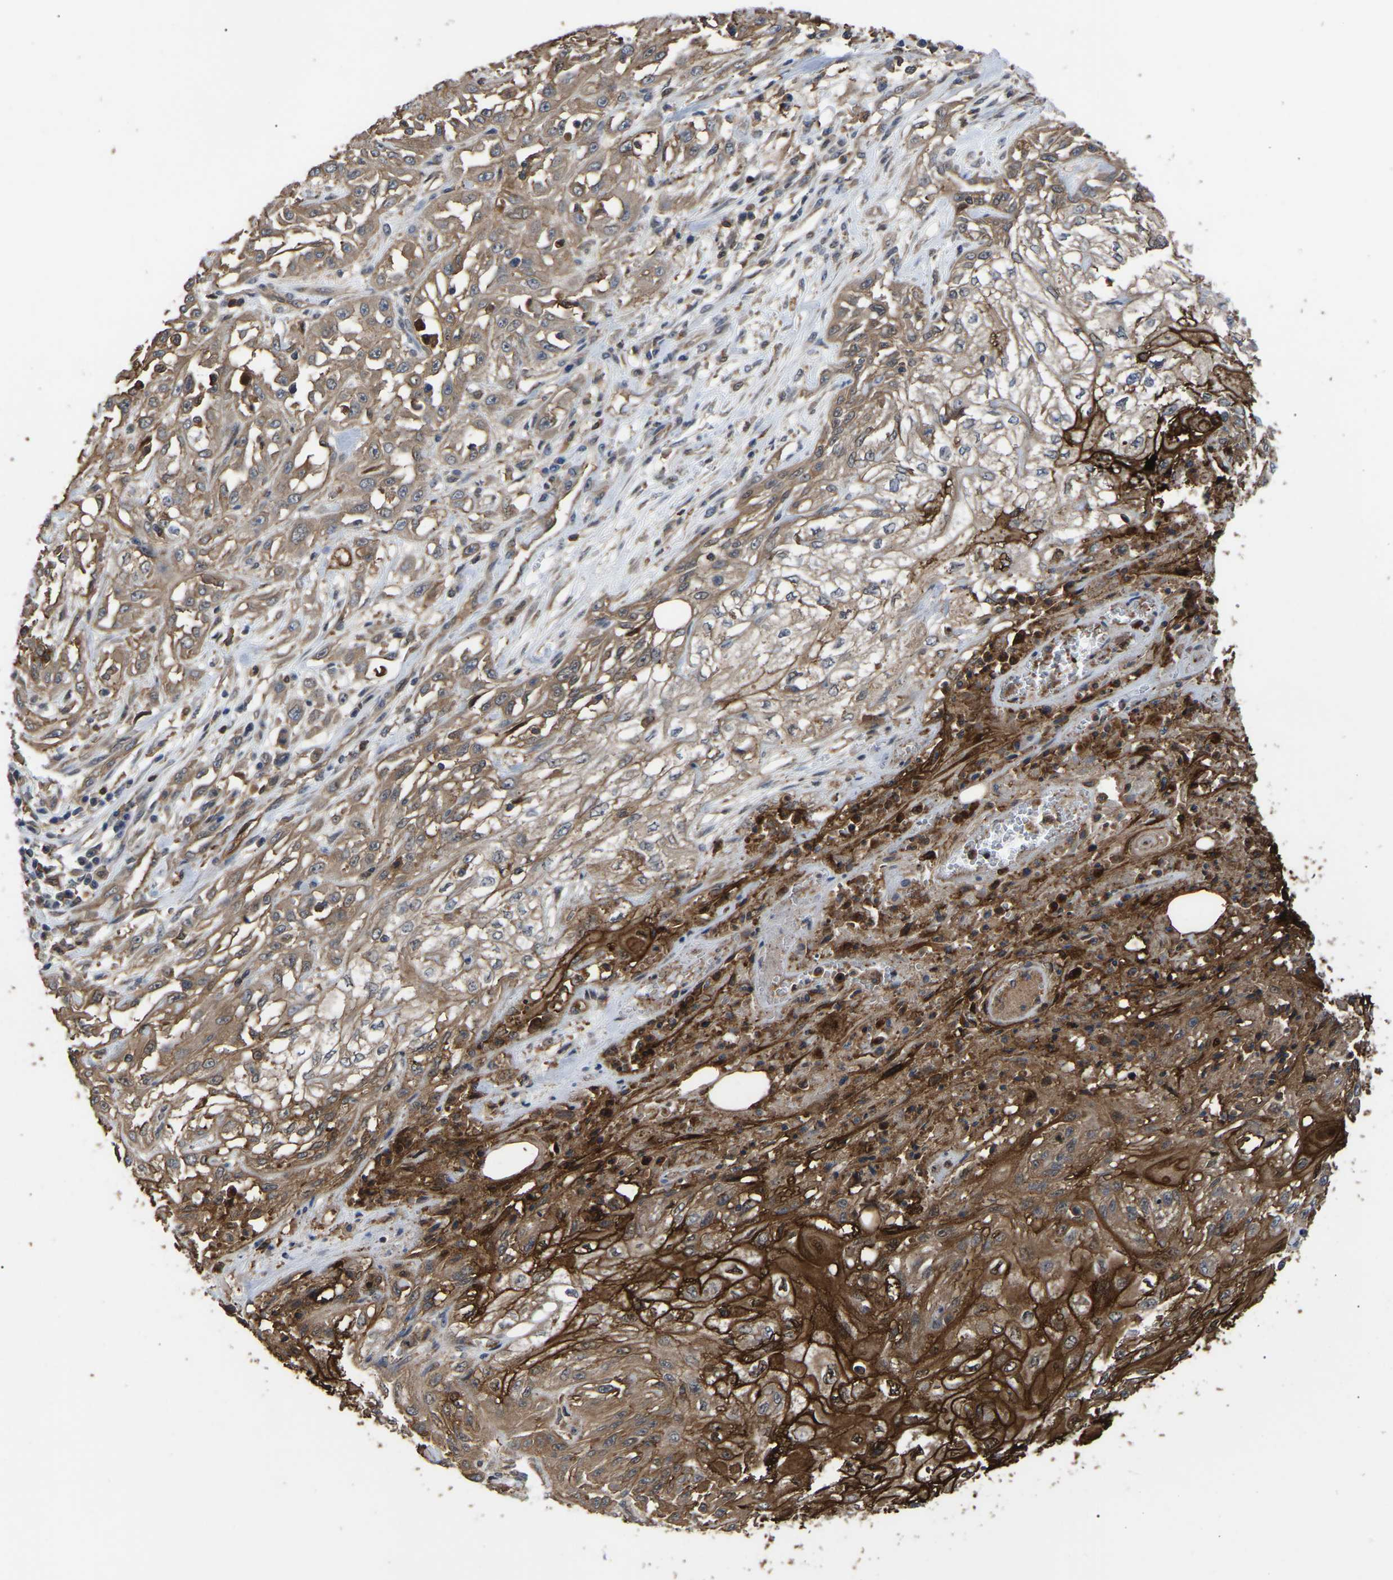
{"staining": {"intensity": "moderate", "quantity": ">75%", "location": "cytoplasmic/membranous"}, "tissue": "skin cancer", "cell_type": "Tumor cells", "image_type": "cancer", "snomed": [{"axis": "morphology", "description": "Squamous cell carcinoma, NOS"}, {"axis": "morphology", "description": "Squamous cell carcinoma, metastatic, NOS"}, {"axis": "topography", "description": "Skin"}, {"axis": "topography", "description": "Lymph node"}], "caption": "Skin cancer (metastatic squamous cell carcinoma) stained with a protein marker demonstrates moderate staining in tumor cells.", "gene": "CIT", "patient": {"sex": "male", "age": 75}}